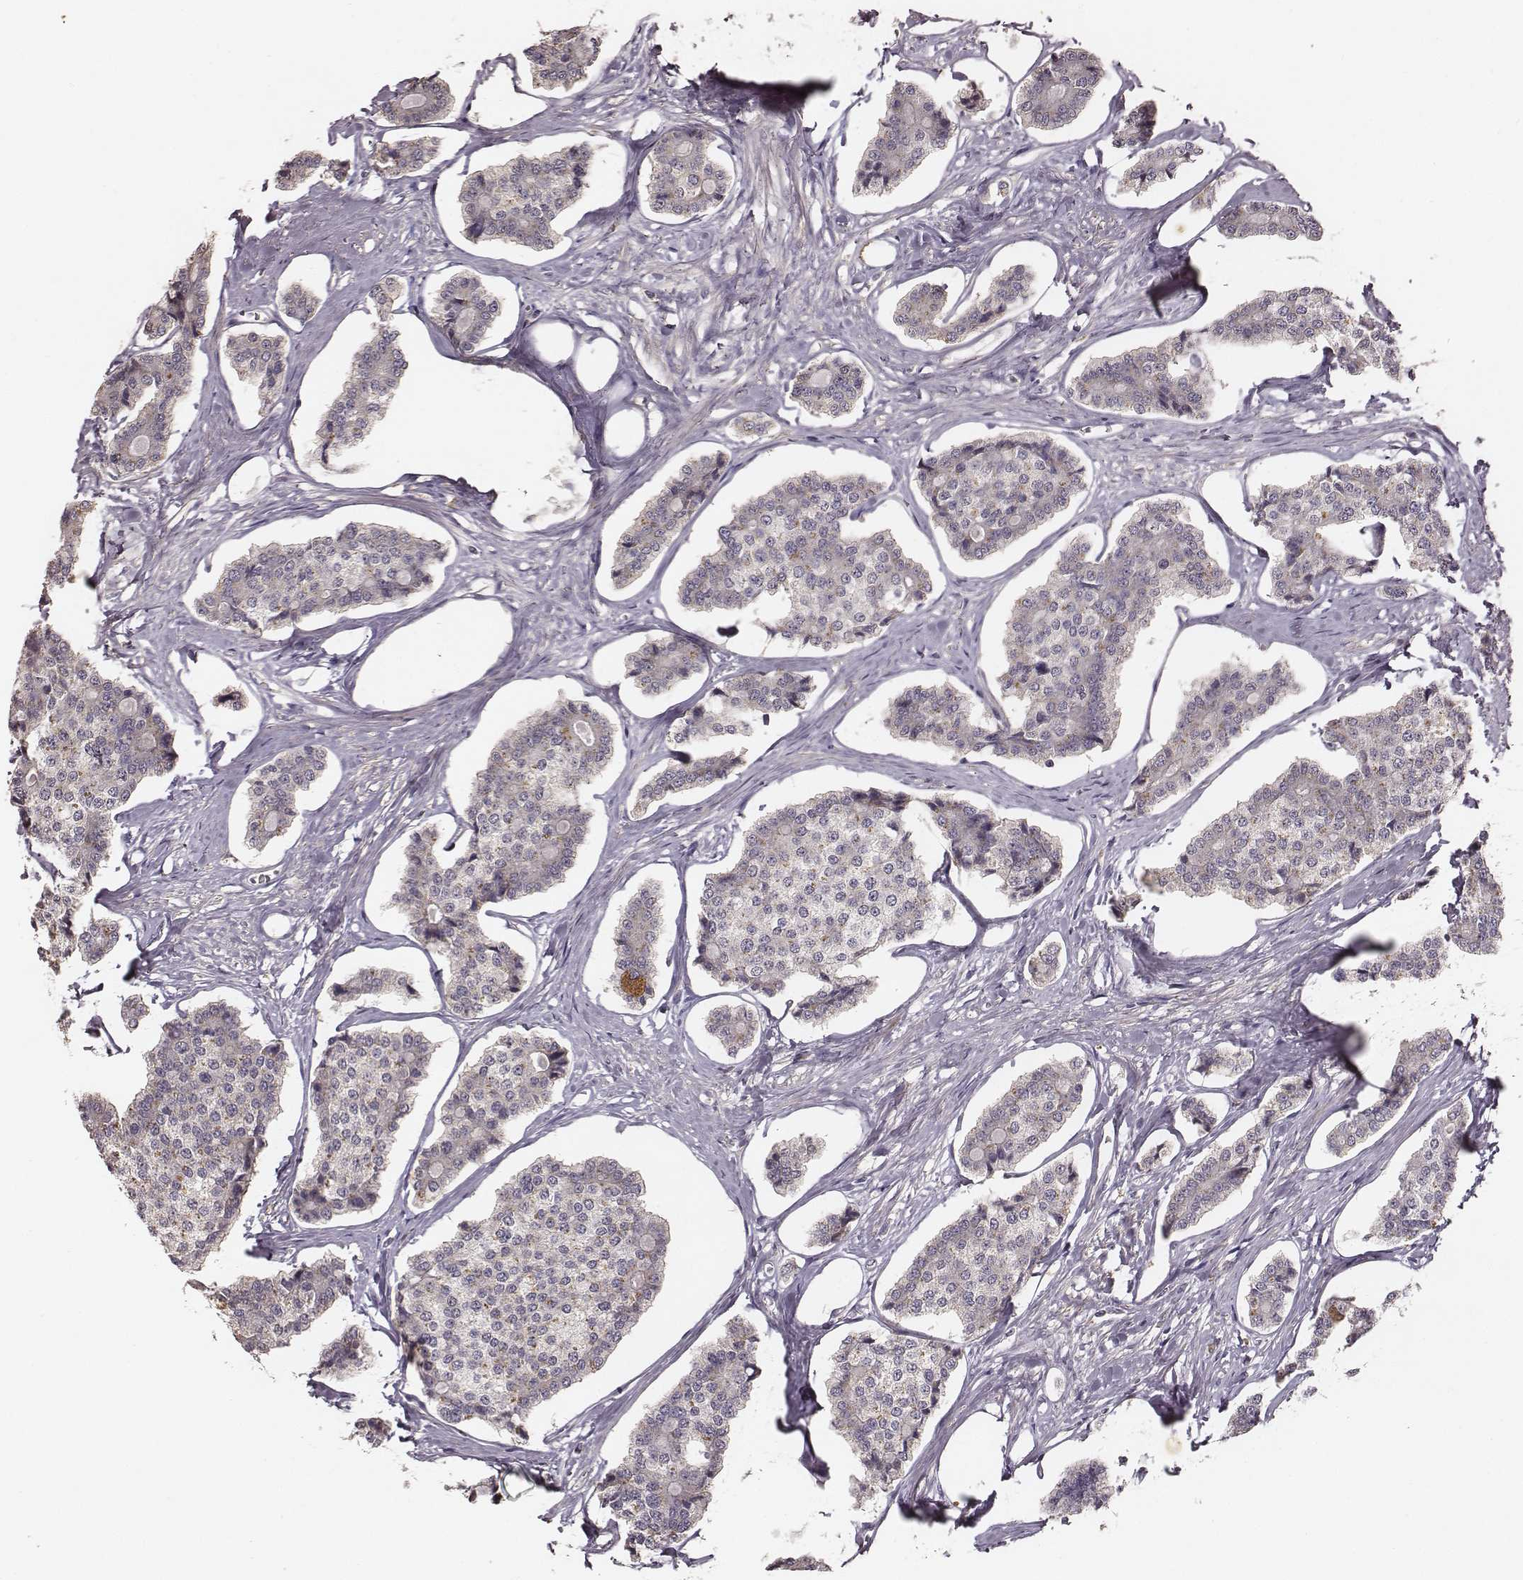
{"staining": {"intensity": "negative", "quantity": "none", "location": "none"}, "tissue": "carcinoid", "cell_type": "Tumor cells", "image_type": "cancer", "snomed": [{"axis": "morphology", "description": "Carcinoid, malignant, NOS"}, {"axis": "topography", "description": "Small intestine"}], "caption": "Carcinoid stained for a protein using IHC exhibits no positivity tumor cells.", "gene": "VPS26A", "patient": {"sex": "female", "age": 65}}